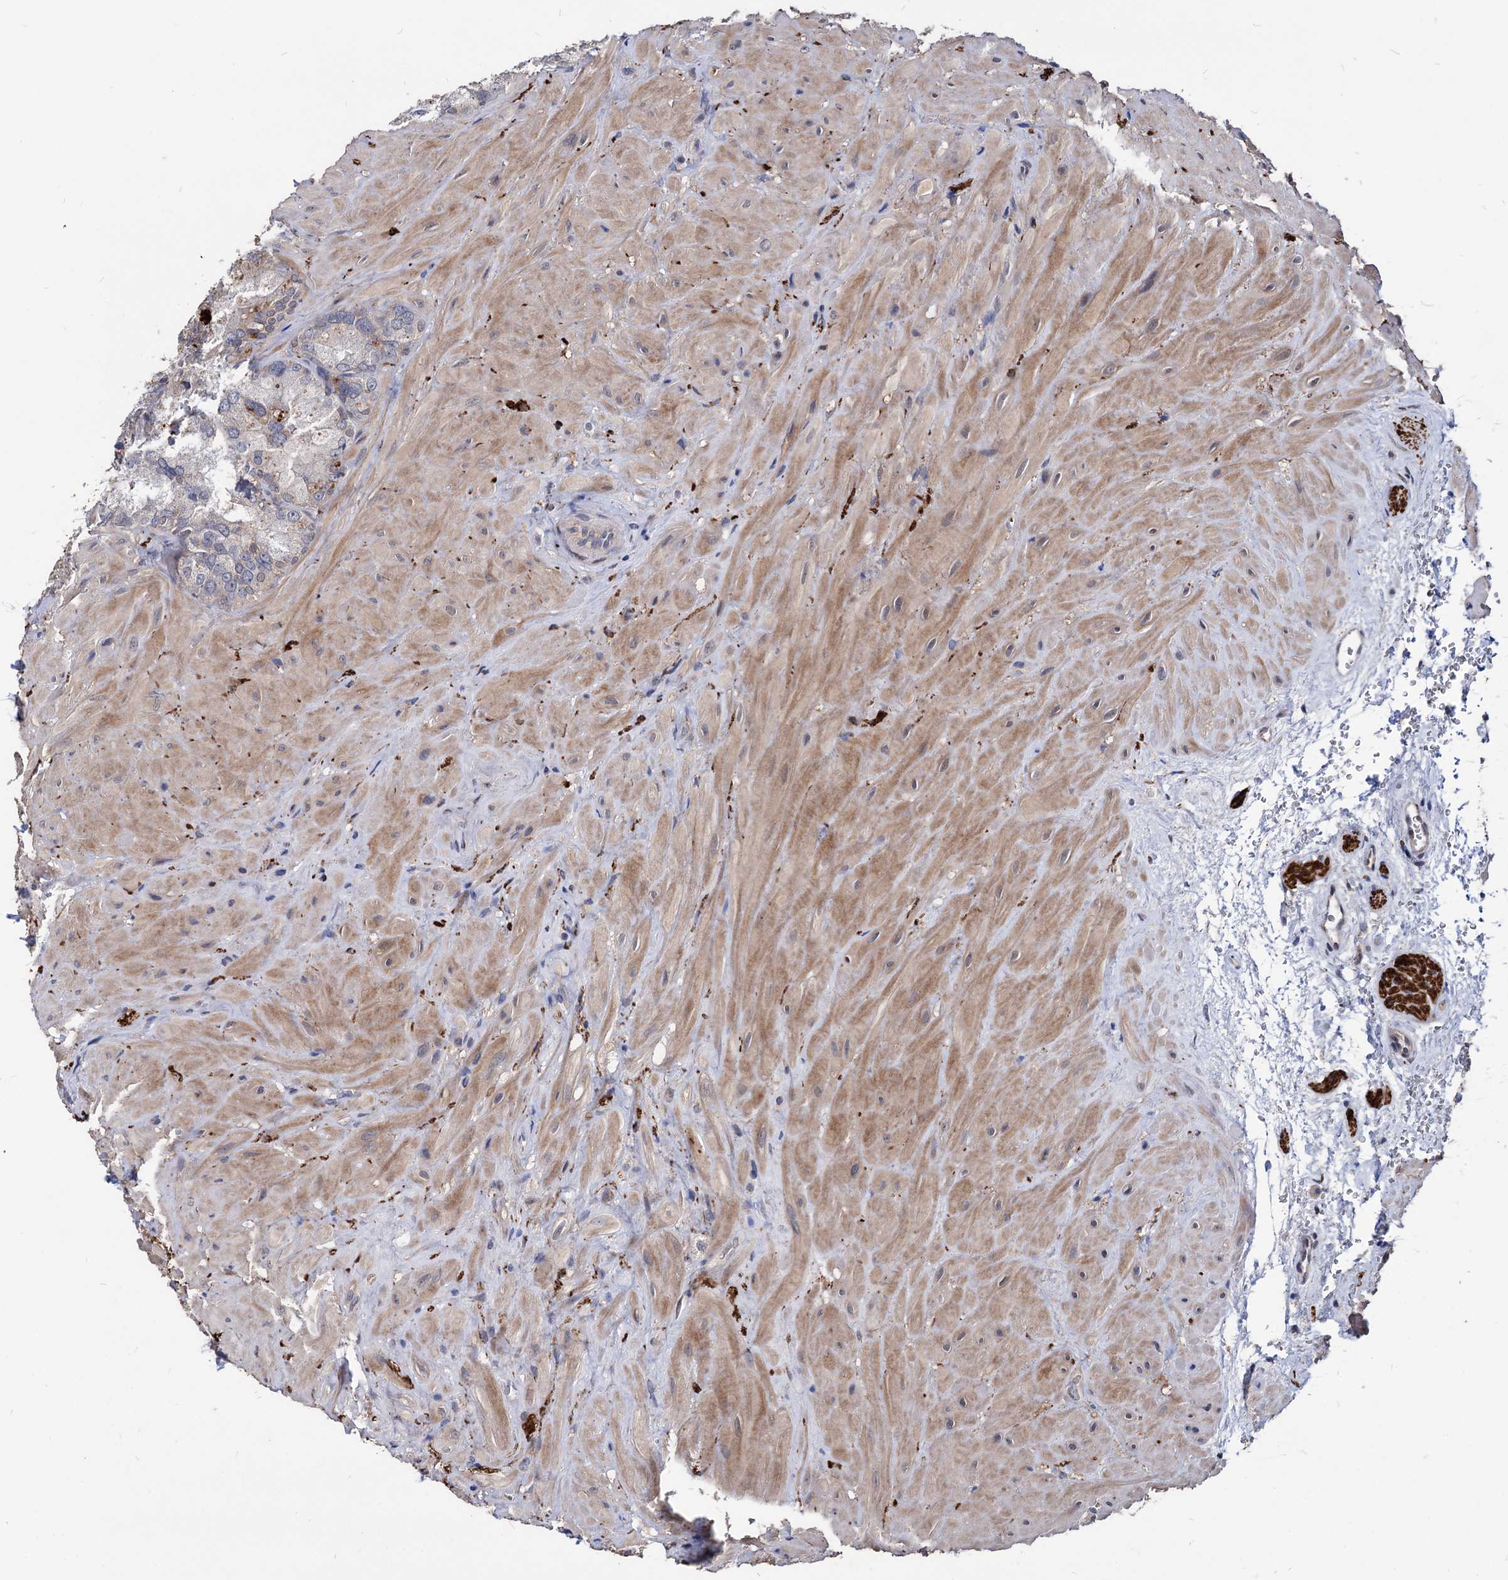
{"staining": {"intensity": "weak", "quantity": "<25%", "location": "cytoplasmic/membranous"}, "tissue": "seminal vesicle", "cell_type": "Glandular cells", "image_type": "normal", "snomed": [{"axis": "morphology", "description": "Normal tissue, NOS"}, {"axis": "topography", "description": "Seminal veicle"}], "caption": "Immunohistochemical staining of unremarkable seminal vesicle demonstrates no significant expression in glandular cells.", "gene": "ESD", "patient": {"sex": "male", "age": 62}}